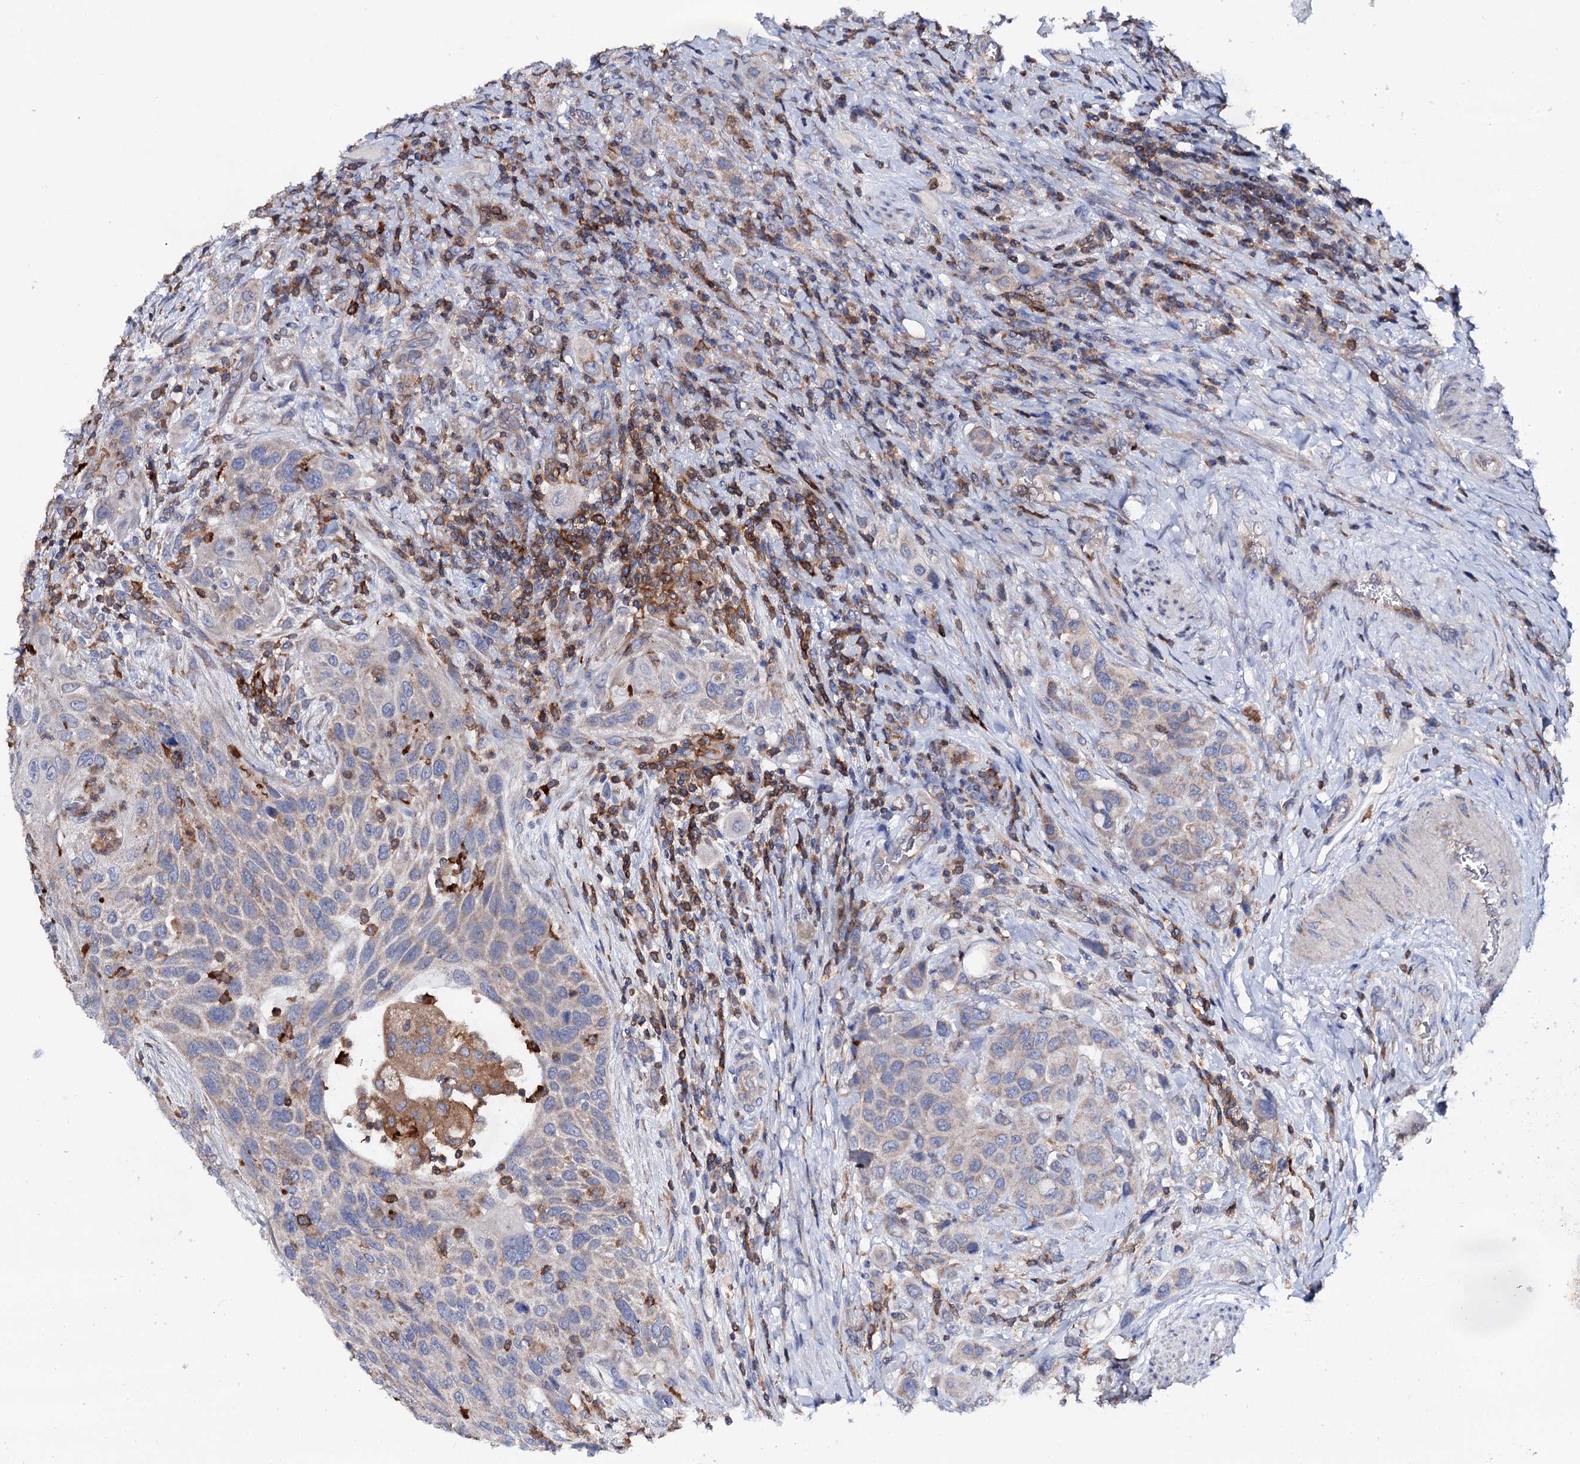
{"staining": {"intensity": "weak", "quantity": "25%-75%", "location": "cytoplasmic/membranous"}, "tissue": "urothelial cancer", "cell_type": "Tumor cells", "image_type": "cancer", "snomed": [{"axis": "morphology", "description": "Urothelial carcinoma, High grade"}, {"axis": "topography", "description": "Urinary bladder"}], "caption": "Urothelial cancer stained with DAB (3,3'-diaminobenzidine) IHC exhibits low levels of weak cytoplasmic/membranous positivity in approximately 25%-75% of tumor cells.", "gene": "UBASH3B", "patient": {"sex": "male", "age": 50}}